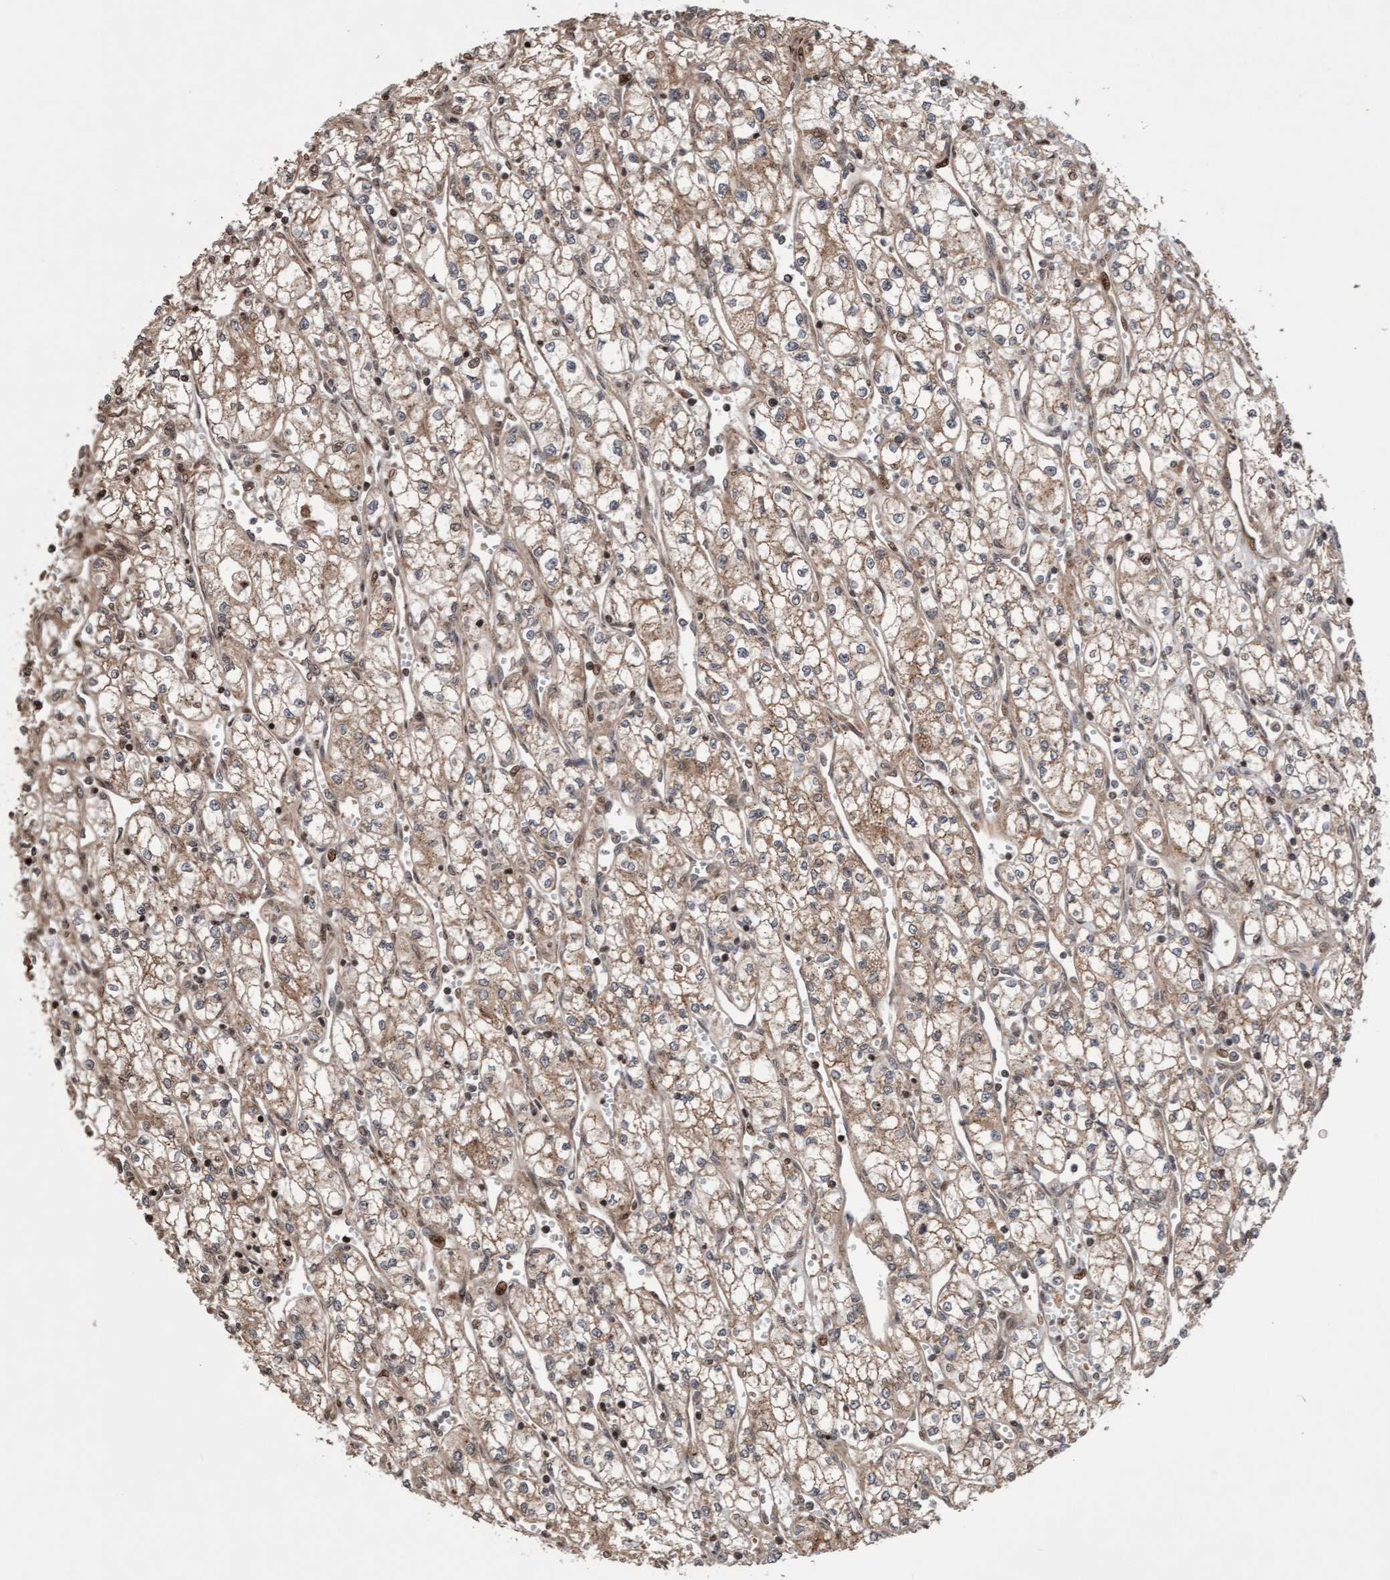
{"staining": {"intensity": "weak", "quantity": ">75%", "location": "cytoplasmic/membranous"}, "tissue": "renal cancer", "cell_type": "Tumor cells", "image_type": "cancer", "snomed": [{"axis": "morphology", "description": "Adenocarcinoma, NOS"}, {"axis": "topography", "description": "Kidney"}], "caption": "Protein staining of adenocarcinoma (renal) tissue reveals weak cytoplasmic/membranous staining in approximately >75% of tumor cells.", "gene": "PECR", "patient": {"sex": "male", "age": 59}}